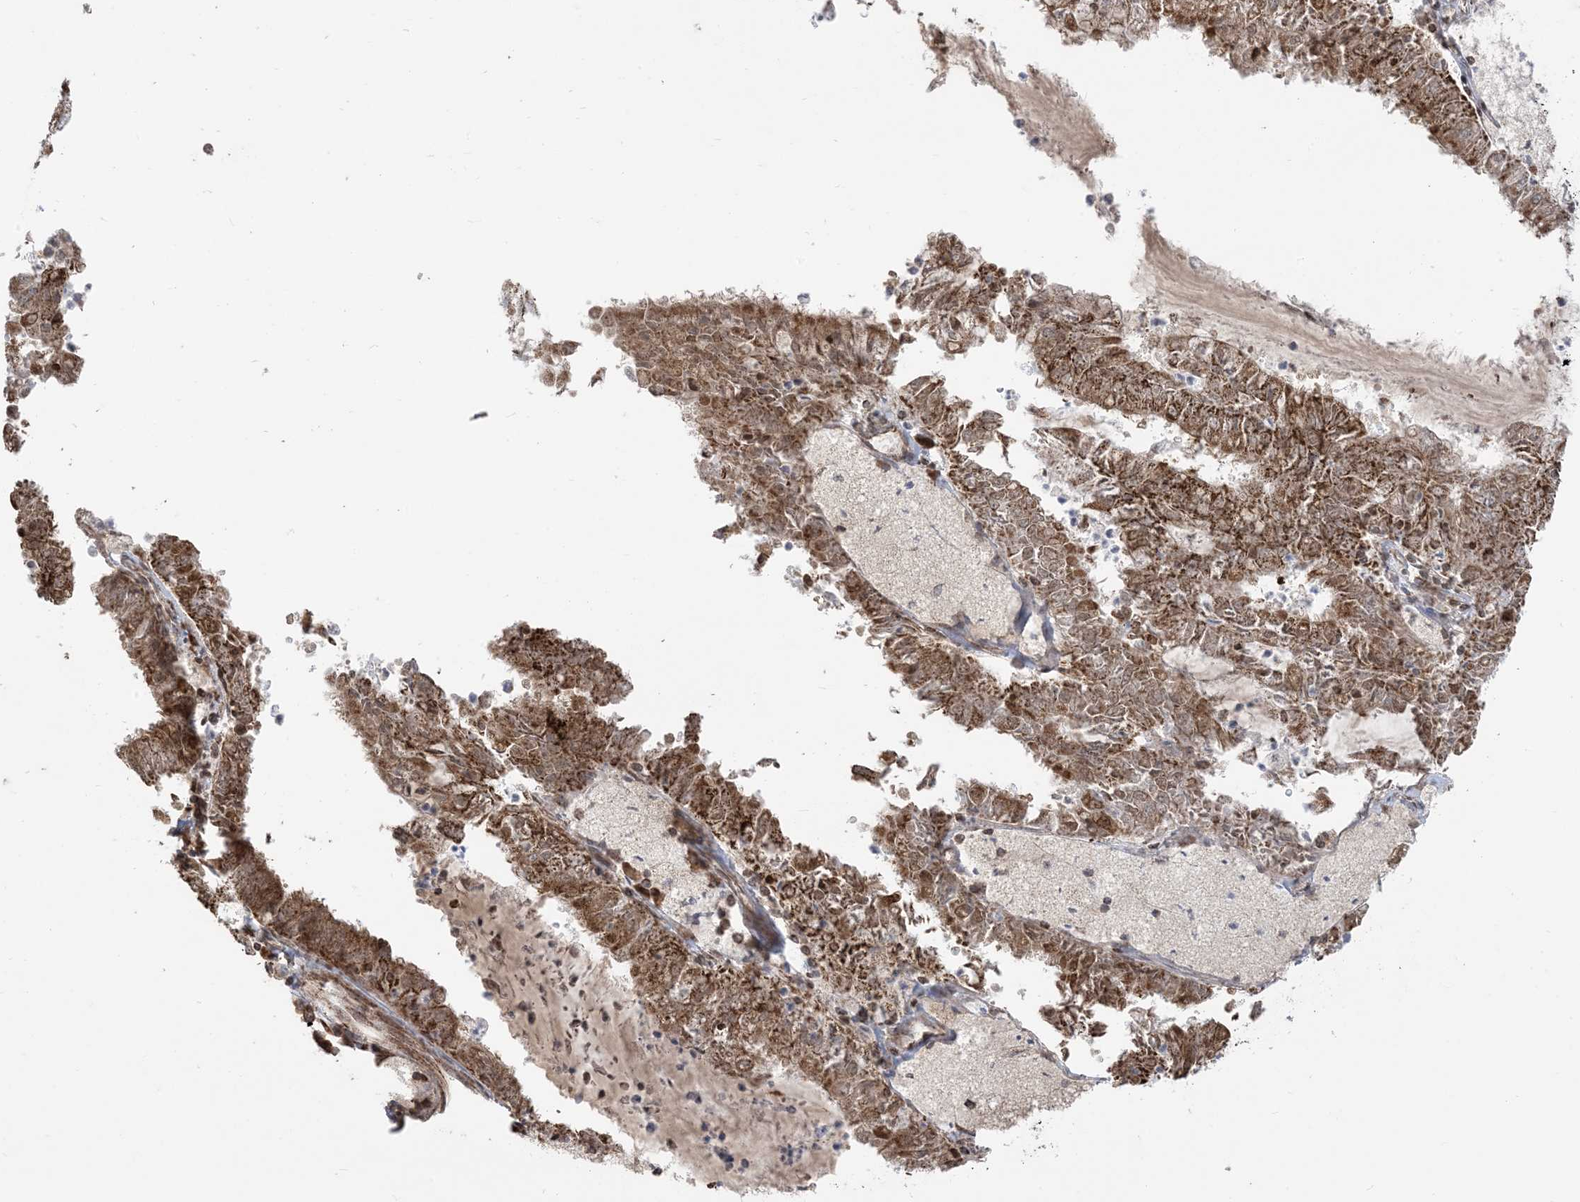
{"staining": {"intensity": "moderate", "quantity": ">75%", "location": "cytoplasmic/membranous,nuclear"}, "tissue": "endometrial cancer", "cell_type": "Tumor cells", "image_type": "cancer", "snomed": [{"axis": "morphology", "description": "Adenocarcinoma, NOS"}, {"axis": "topography", "description": "Endometrium"}], "caption": "DAB (3,3'-diaminobenzidine) immunohistochemical staining of human adenocarcinoma (endometrial) exhibits moderate cytoplasmic/membranous and nuclear protein staining in about >75% of tumor cells.", "gene": "MAPKBP1", "patient": {"sex": "female", "age": 57}}